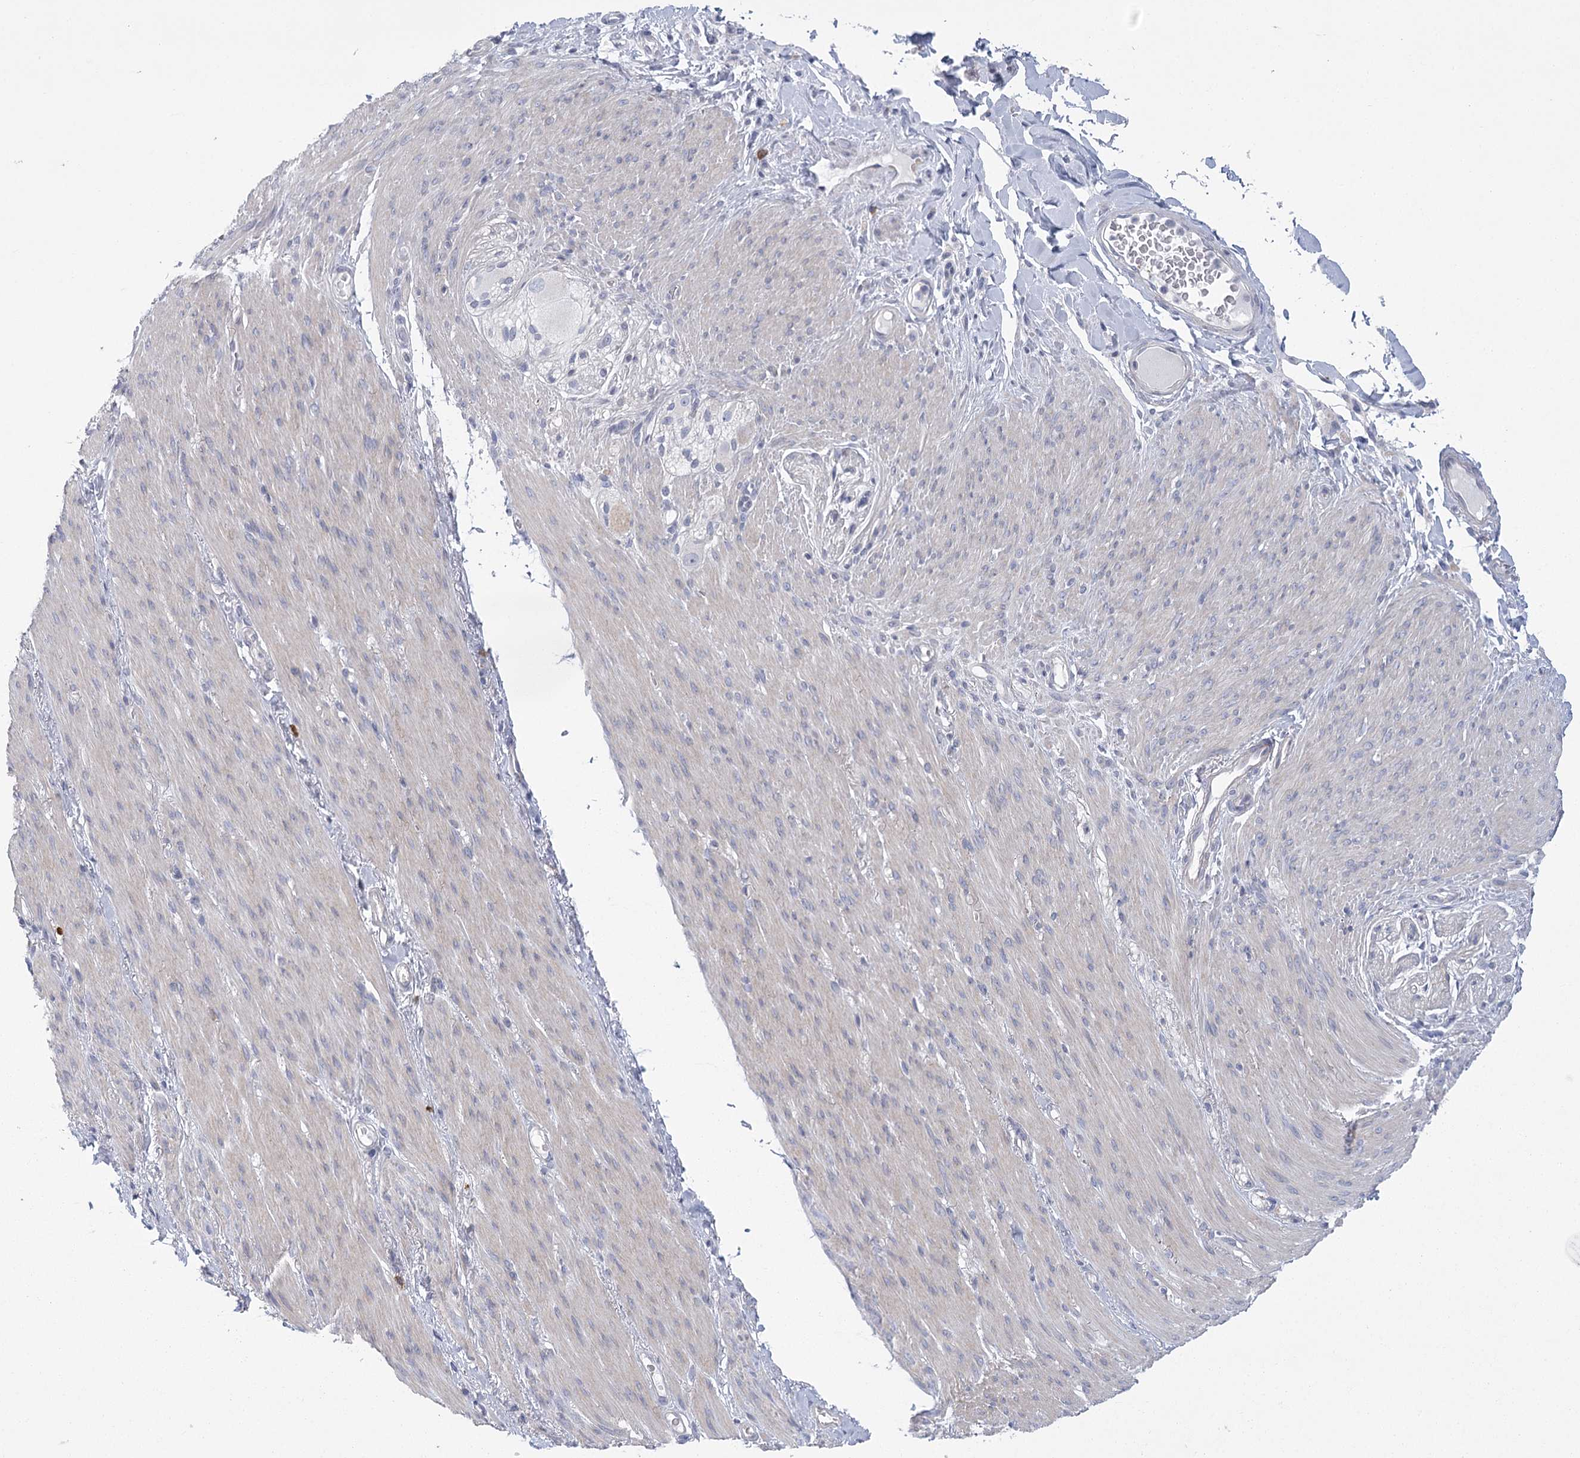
{"staining": {"intensity": "negative", "quantity": "none", "location": "none"}, "tissue": "adipose tissue", "cell_type": "Adipocytes", "image_type": "normal", "snomed": [{"axis": "morphology", "description": "Normal tissue, NOS"}, {"axis": "topography", "description": "Colon"}, {"axis": "topography", "description": "Peripheral nerve tissue"}], "caption": "This is an IHC histopathology image of normal adipose tissue. There is no positivity in adipocytes.", "gene": "FAM76B", "patient": {"sex": "female", "age": 61}}